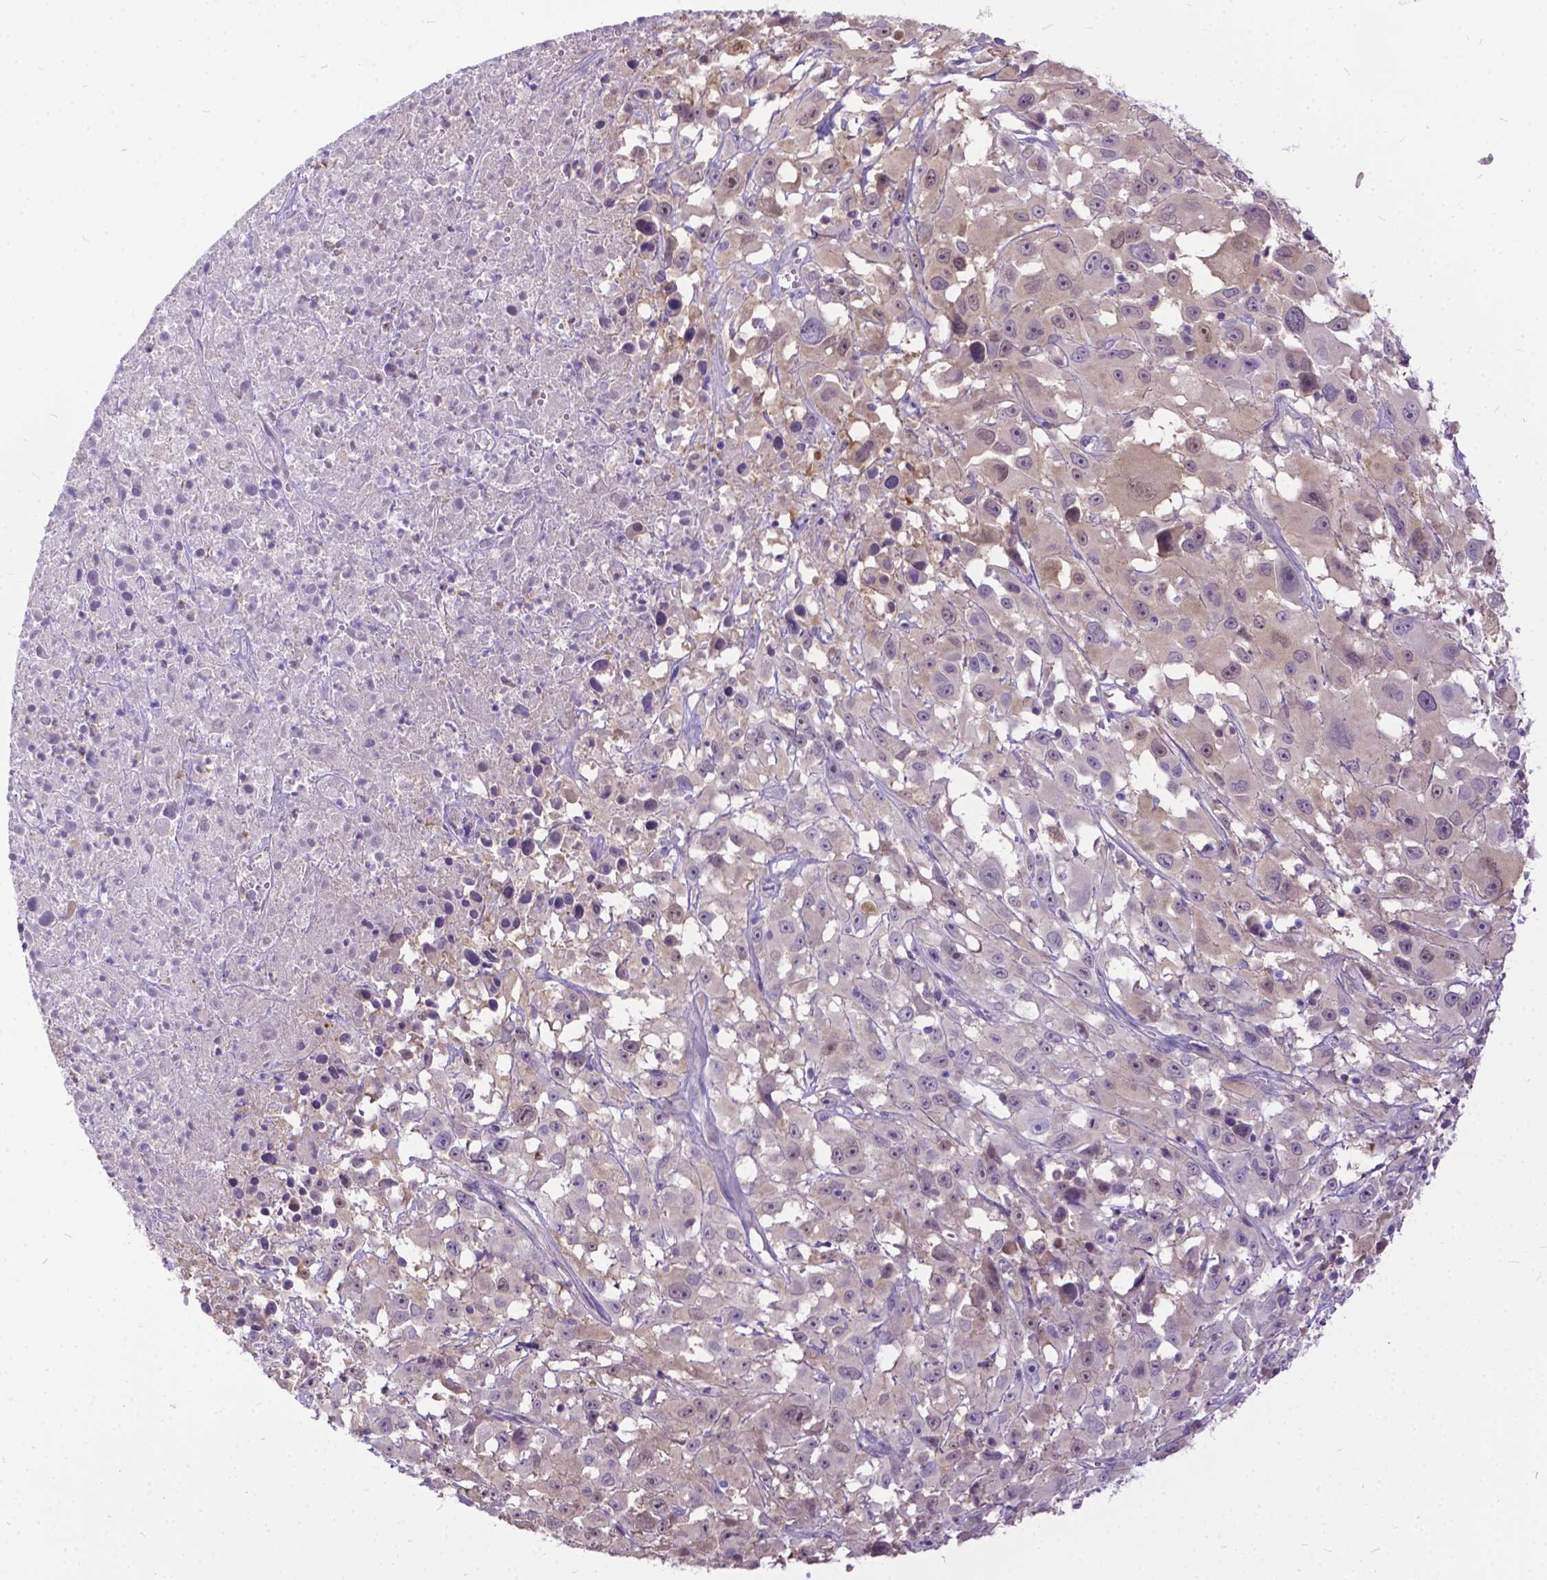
{"staining": {"intensity": "weak", "quantity": "25%-75%", "location": "cytoplasmic/membranous,nuclear"}, "tissue": "melanoma", "cell_type": "Tumor cells", "image_type": "cancer", "snomed": [{"axis": "morphology", "description": "Malignant melanoma, Metastatic site"}, {"axis": "topography", "description": "Soft tissue"}], "caption": "DAB immunohistochemical staining of melanoma reveals weak cytoplasmic/membranous and nuclear protein positivity in approximately 25%-75% of tumor cells.", "gene": "TMEM169", "patient": {"sex": "male", "age": 50}}